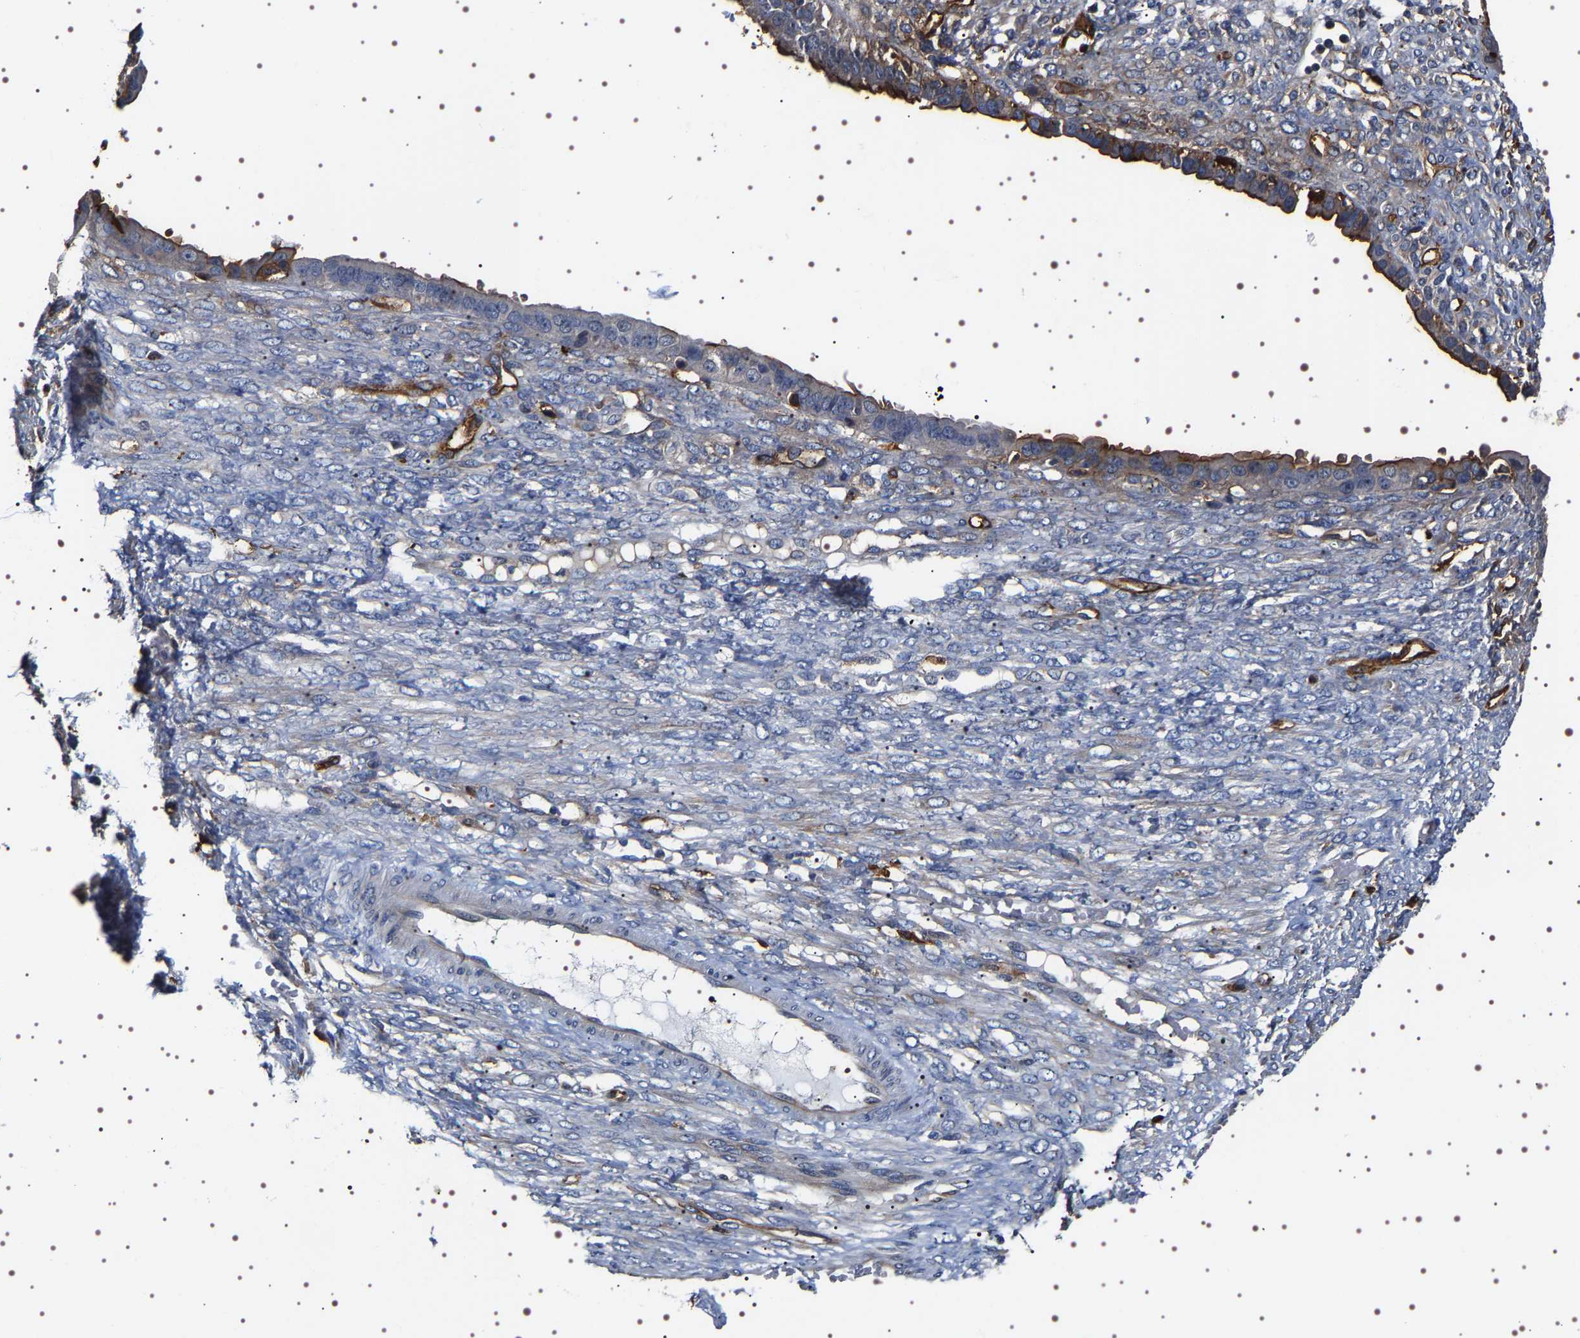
{"staining": {"intensity": "moderate", "quantity": ">75%", "location": "cytoplasmic/membranous"}, "tissue": "ovarian cancer", "cell_type": "Tumor cells", "image_type": "cancer", "snomed": [{"axis": "morphology", "description": "Cystadenocarcinoma, serous, NOS"}, {"axis": "topography", "description": "Ovary"}], "caption": "Immunohistochemical staining of ovarian cancer reveals medium levels of moderate cytoplasmic/membranous positivity in about >75% of tumor cells.", "gene": "ALPL", "patient": {"sex": "female", "age": 58}}